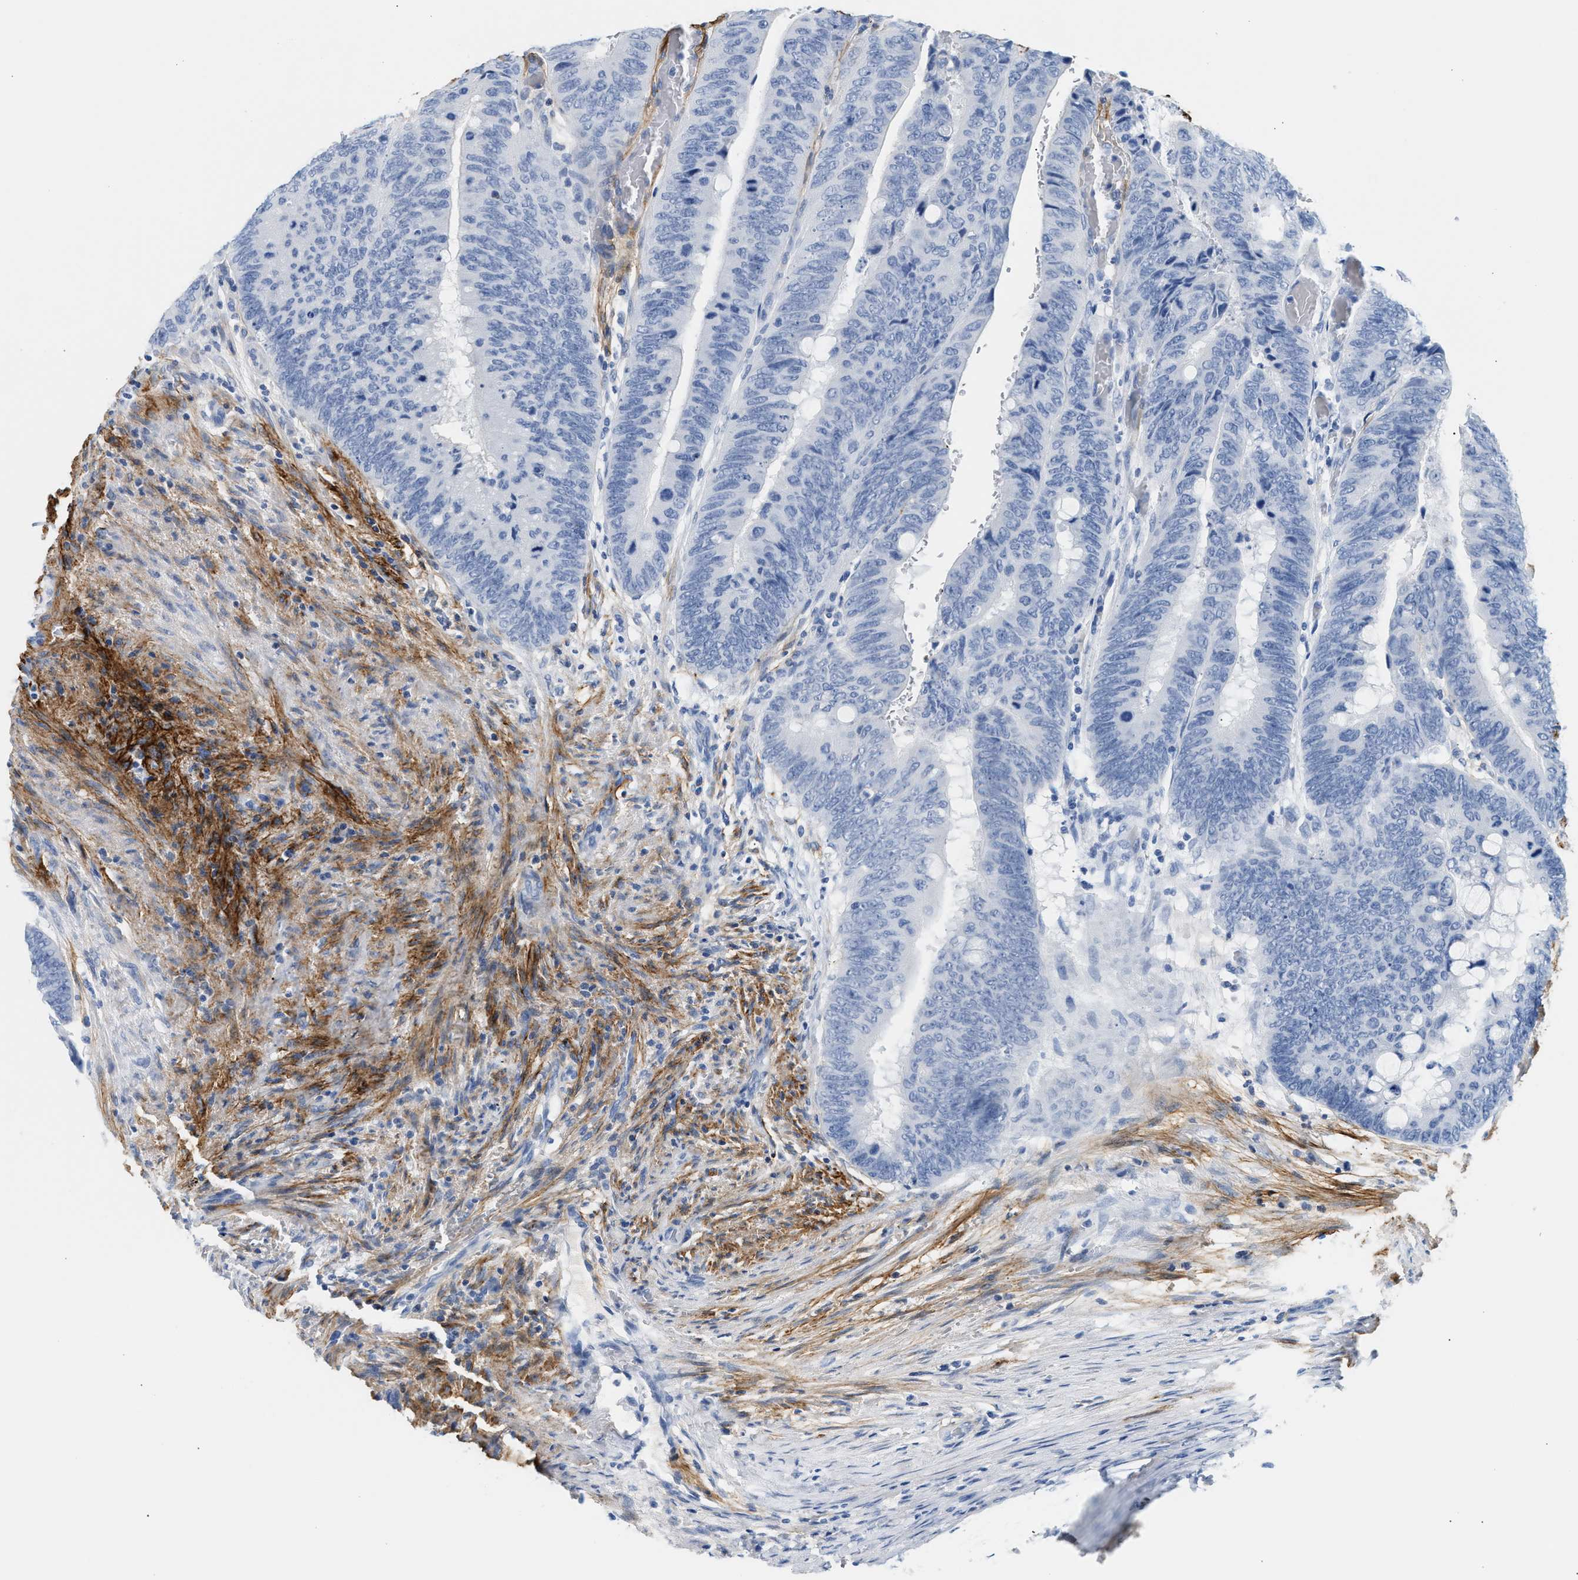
{"staining": {"intensity": "negative", "quantity": "none", "location": "none"}, "tissue": "colorectal cancer", "cell_type": "Tumor cells", "image_type": "cancer", "snomed": [{"axis": "morphology", "description": "Normal tissue, NOS"}, {"axis": "morphology", "description": "Adenocarcinoma, NOS"}, {"axis": "topography", "description": "Rectum"}, {"axis": "topography", "description": "Peripheral nerve tissue"}], "caption": "There is no significant positivity in tumor cells of colorectal cancer.", "gene": "TNR", "patient": {"sex": "male", "age": 92}}